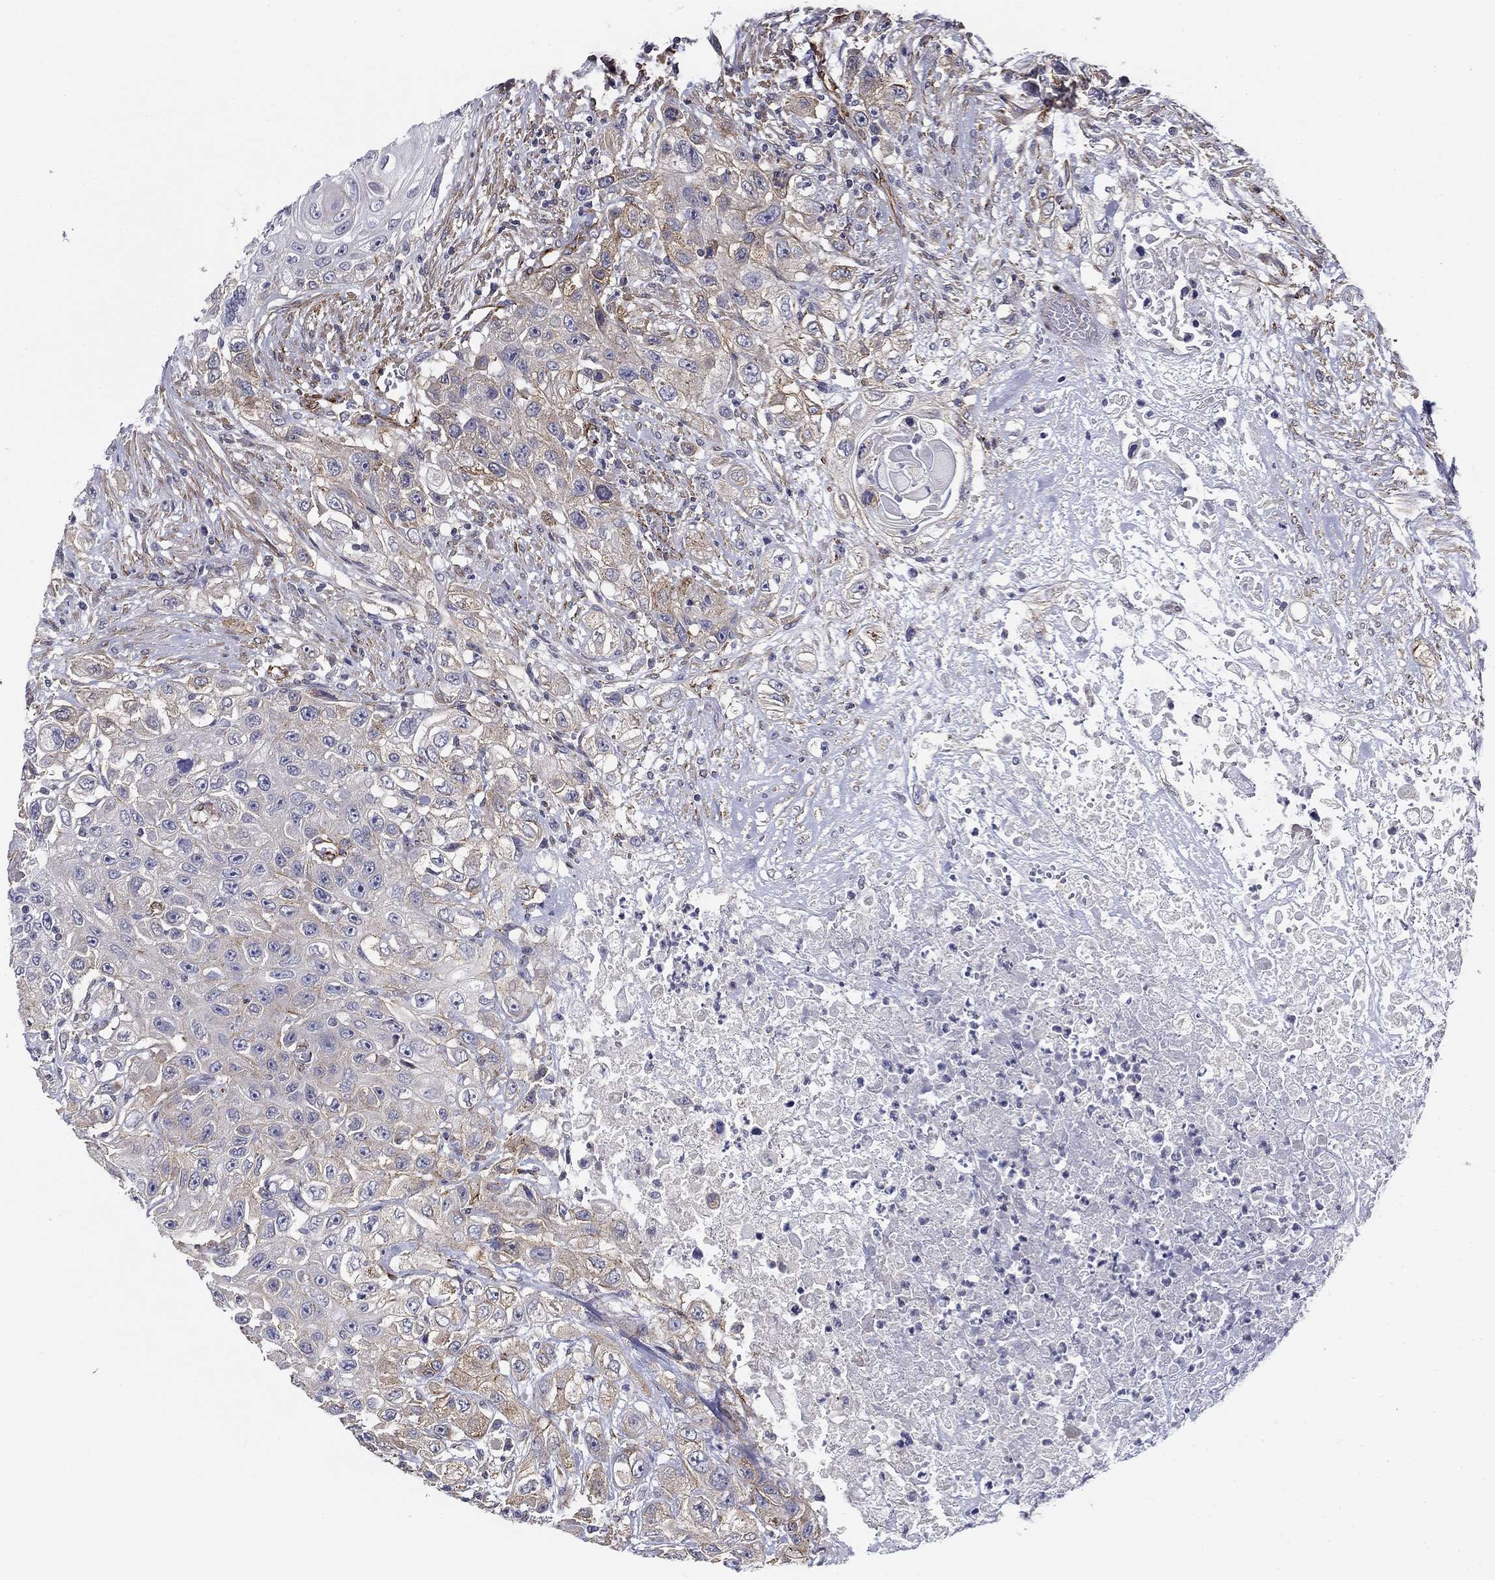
{"staining": {"intensity": "weak", "quantity": "<25%", "location": "cytoplasmic/membranous"}, "tissue": "urothelial cancer", "cell_type": "Tumor cells", "image_type": "cancer", "snomed": [{"axis": "morphology", "description": "Urothelial carcinoma, High grade"}, {"axis": "topography", "description": "Urinary bladder"}], "caption": "A photomicrograph of human urothelial cancer is negative for staining in tumor cells.", "gene": "SYNC", "patient": {"sex": "female", "age": 56}}